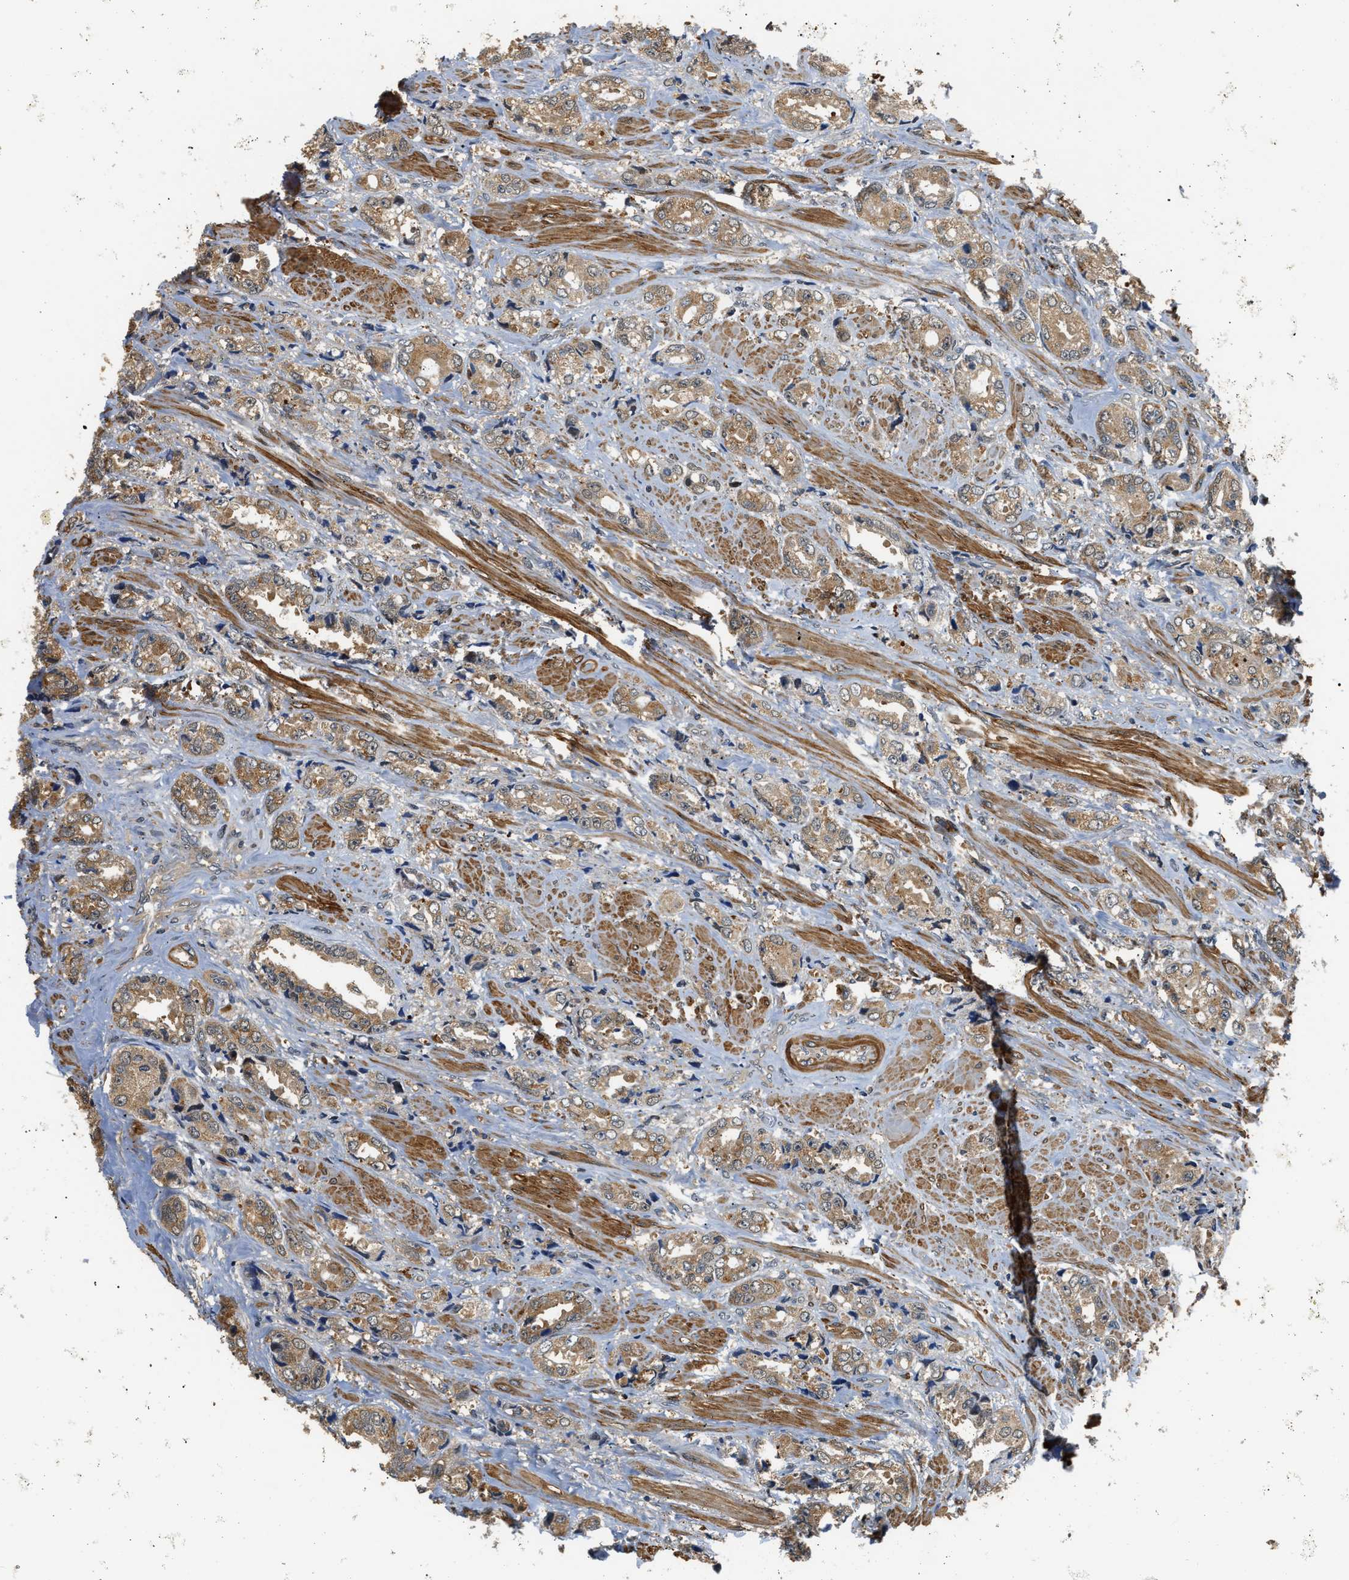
{"staining": {"intensity": "moderate", "quantity": ">75%", "location": "cytoplasmic/membranous"}, "tissue": "prostate cancer", "cell_type": "Tumor cells", "image_type": "cancer", "snomed": [{"axis": "morphology", "description": "Adenocarcinoma, High grade"}, {"axis": "topography", "description": "Prostate"}], "caption": "Adenocarcinoma (high-grade) (prostate) tissue displays moderate cytoplasmic/membranous positivity in about >75% of tumor cells", "gene": "LARP6", "patient": {"sex": "male", "age": 61}}